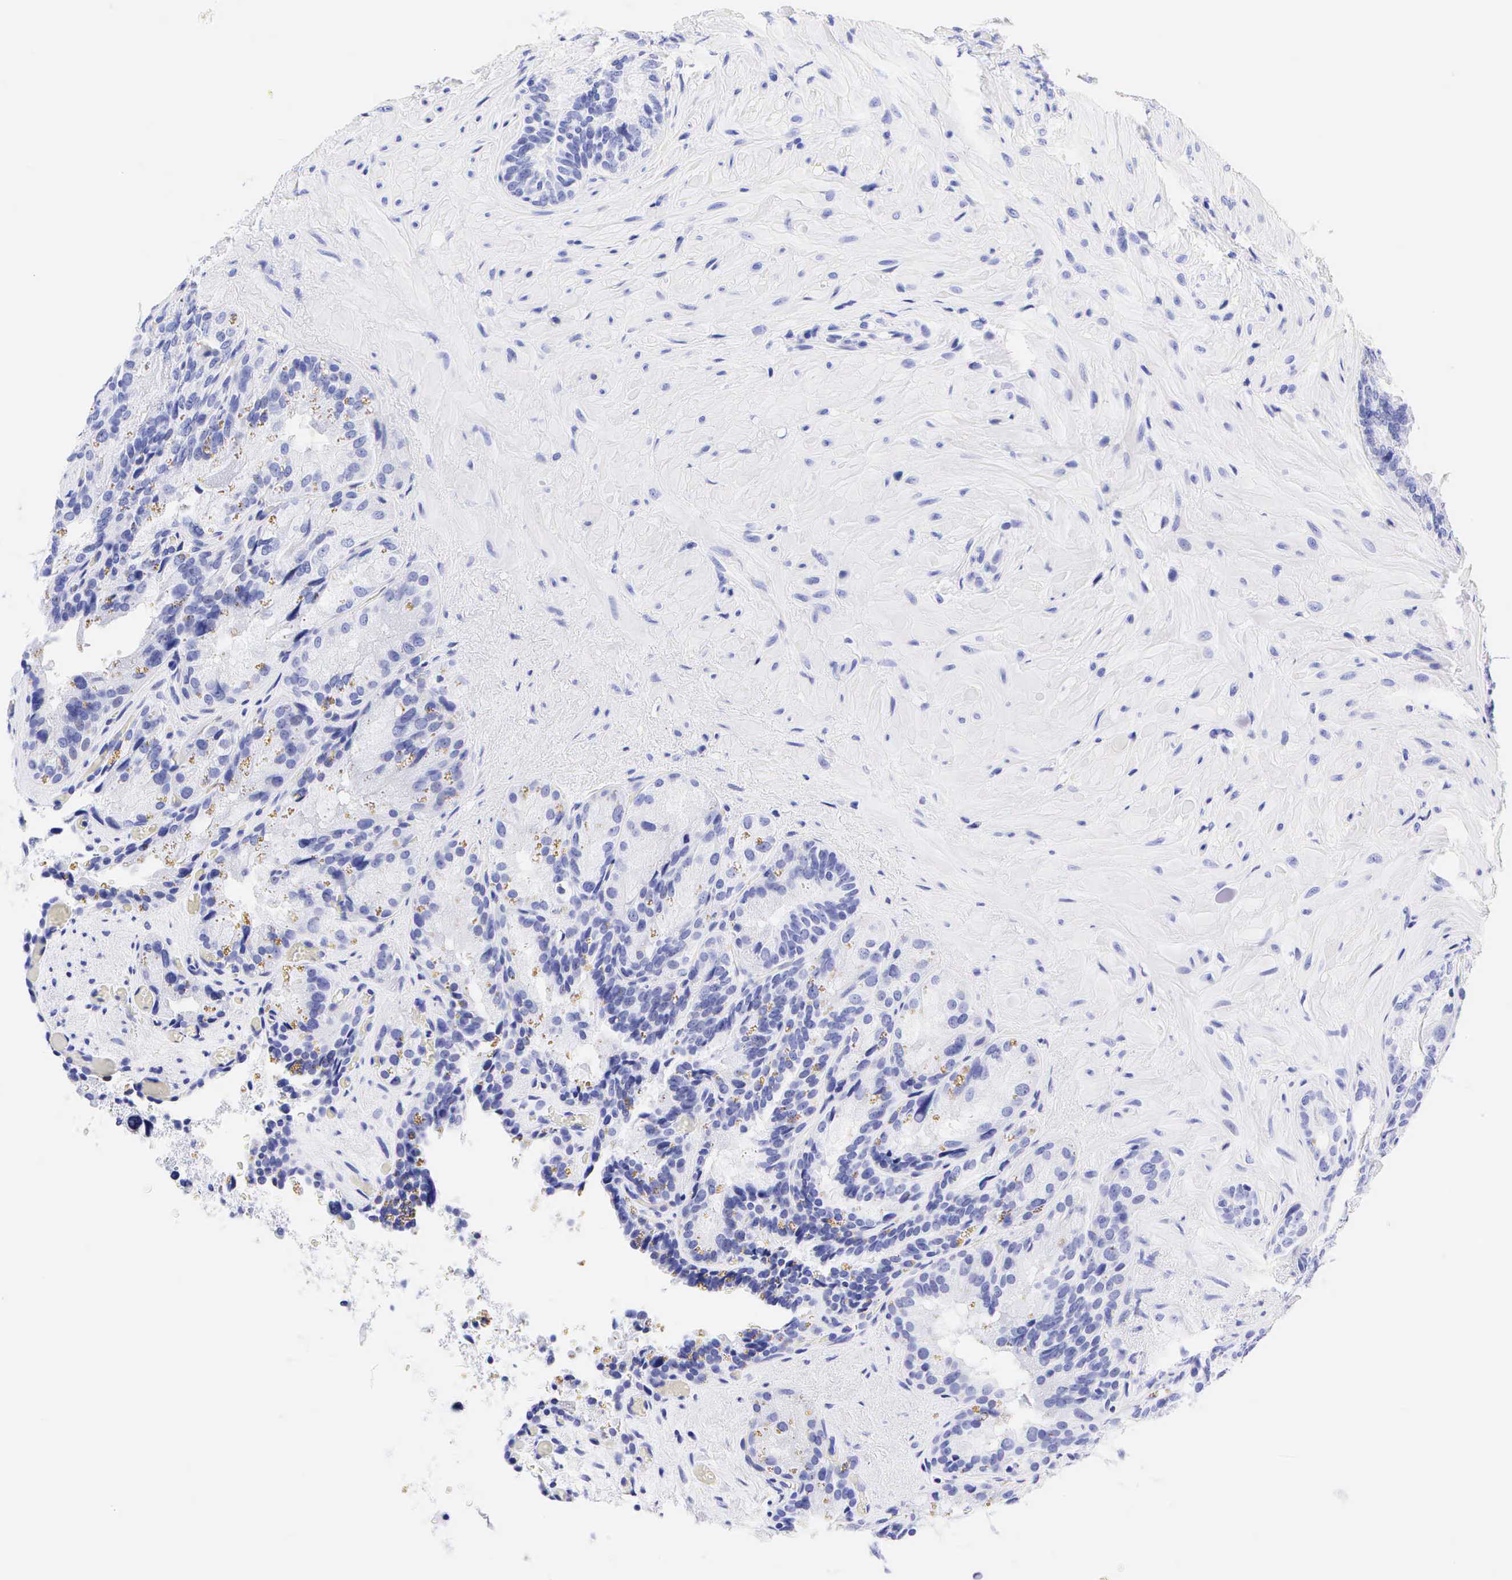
{"staining": {"intensity": "negative", "quantity": "none", "location": "none"}, "tissue": "seminal vesicle", "cell_type": "Glandular cells", "image_type": "normal", "snomed": [{"axis": "morphology", "description": "Normal tissue, NOS"}, {"axis": "topography", "description": "Seminal veicle"}], "caption": "Immunohistochemistry photomicrograph of benign seminal vesicle: seminal vesicle stained with DAB (3,3'-diaminobenzidine) exhibits no significant protein expression in glandular cells.", "gene": "KRT20", "patient": {"sex": "male", "age": 69}}